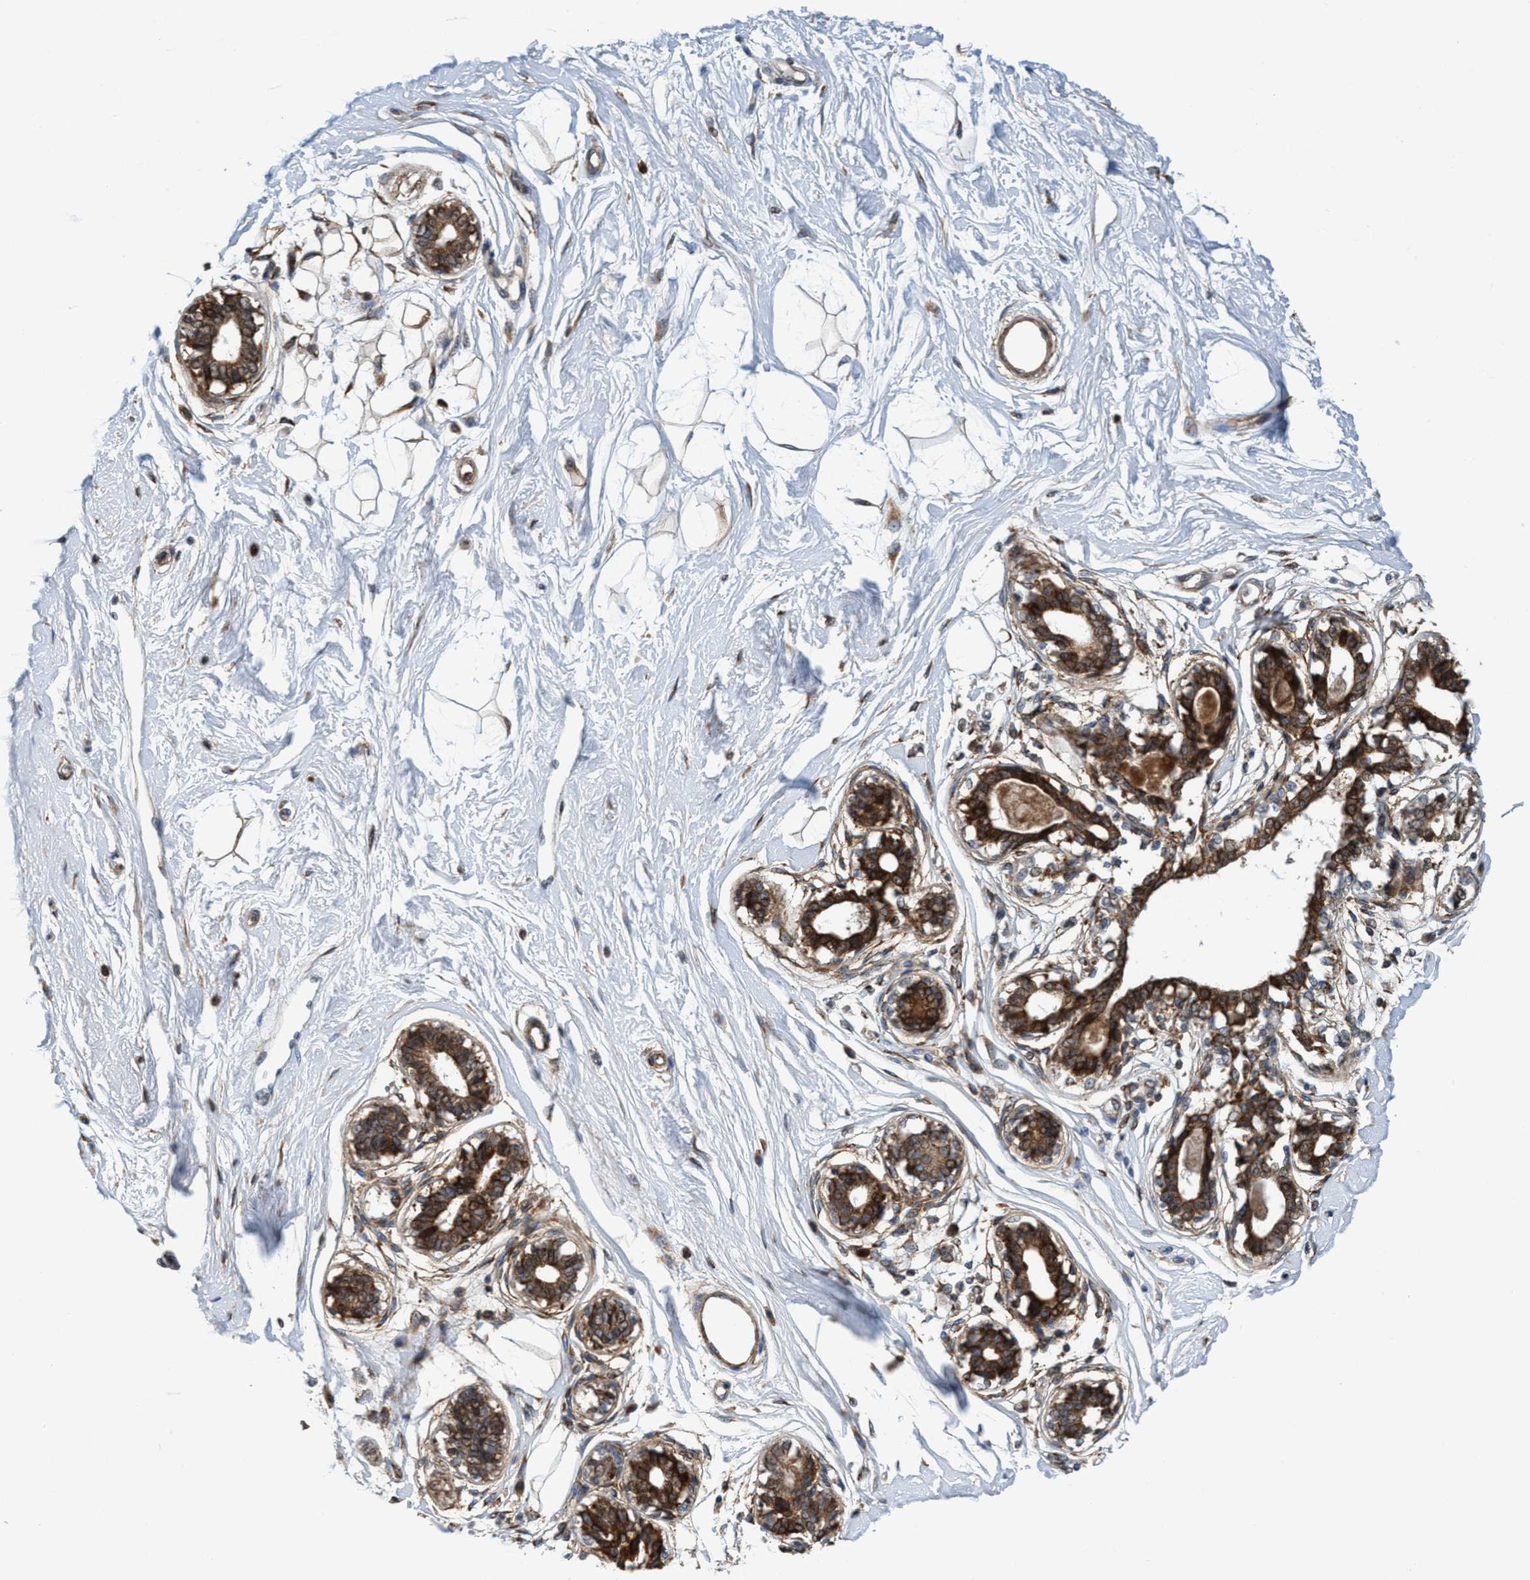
{"staining": {"intensity": "weak", "quantity": "25%-75%", "location": "cytoplasmic/membranous"}, "tissue": "breast", "cell_type": "Adipocytes", "image_type": "normal", "snomed": [{"axis": "morphology", "description": "Normal tissue, NOS"}, {"axis": "topography", "description": "Breast"}], "caption": "A low amount of weak cytoplasmic/membranous positivity is identified in approximately 25%-75% of adipocytes in benign breast. Immunohistochemistry (ihc) stains the protein in brown and the nuclei are stained blue.", "gene": "SLC16A3", "patient": {"sex": "female", "age": 45}}